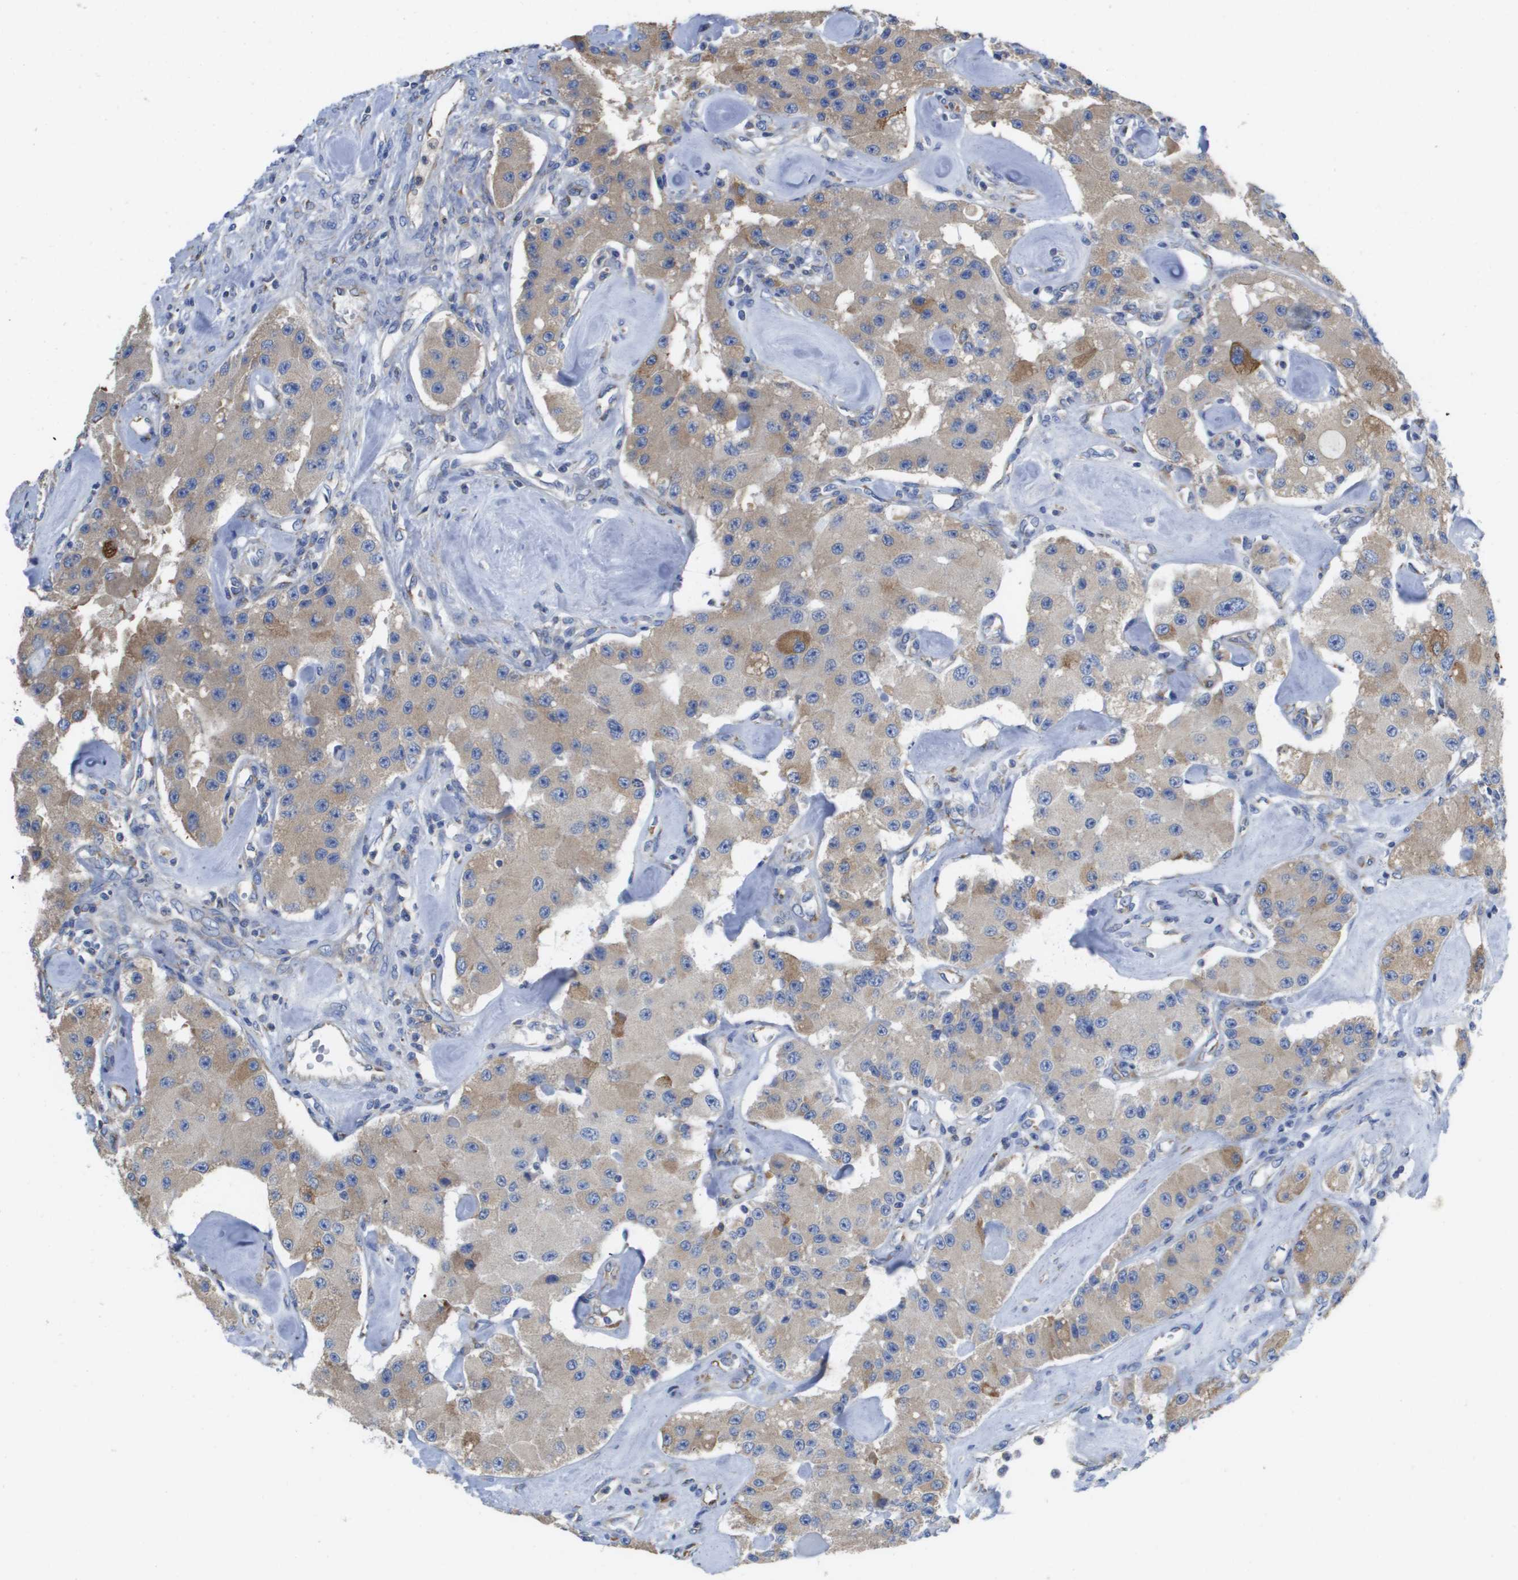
{"staining": {"intensity": "moderate", "quantity": ">75%", "location": "cytoplasmic/membranous"}, "tissue": "carcinoid", "cell_type": "Tumor cells", "image_type": "cancer", "snomed": [{"axis": "morphology", "description": "Carcinoid, malignant, NOS"}, {"axis": "topography", "description": "Pancreas"}], "caption": "This is a histology image of IHC staining of carcinoid, which shows moderate expression in the cytoplasmic/membranous of tumor cells.", "gene": "SDR42E1", "patient": {"sex": "male", "age": 41}}